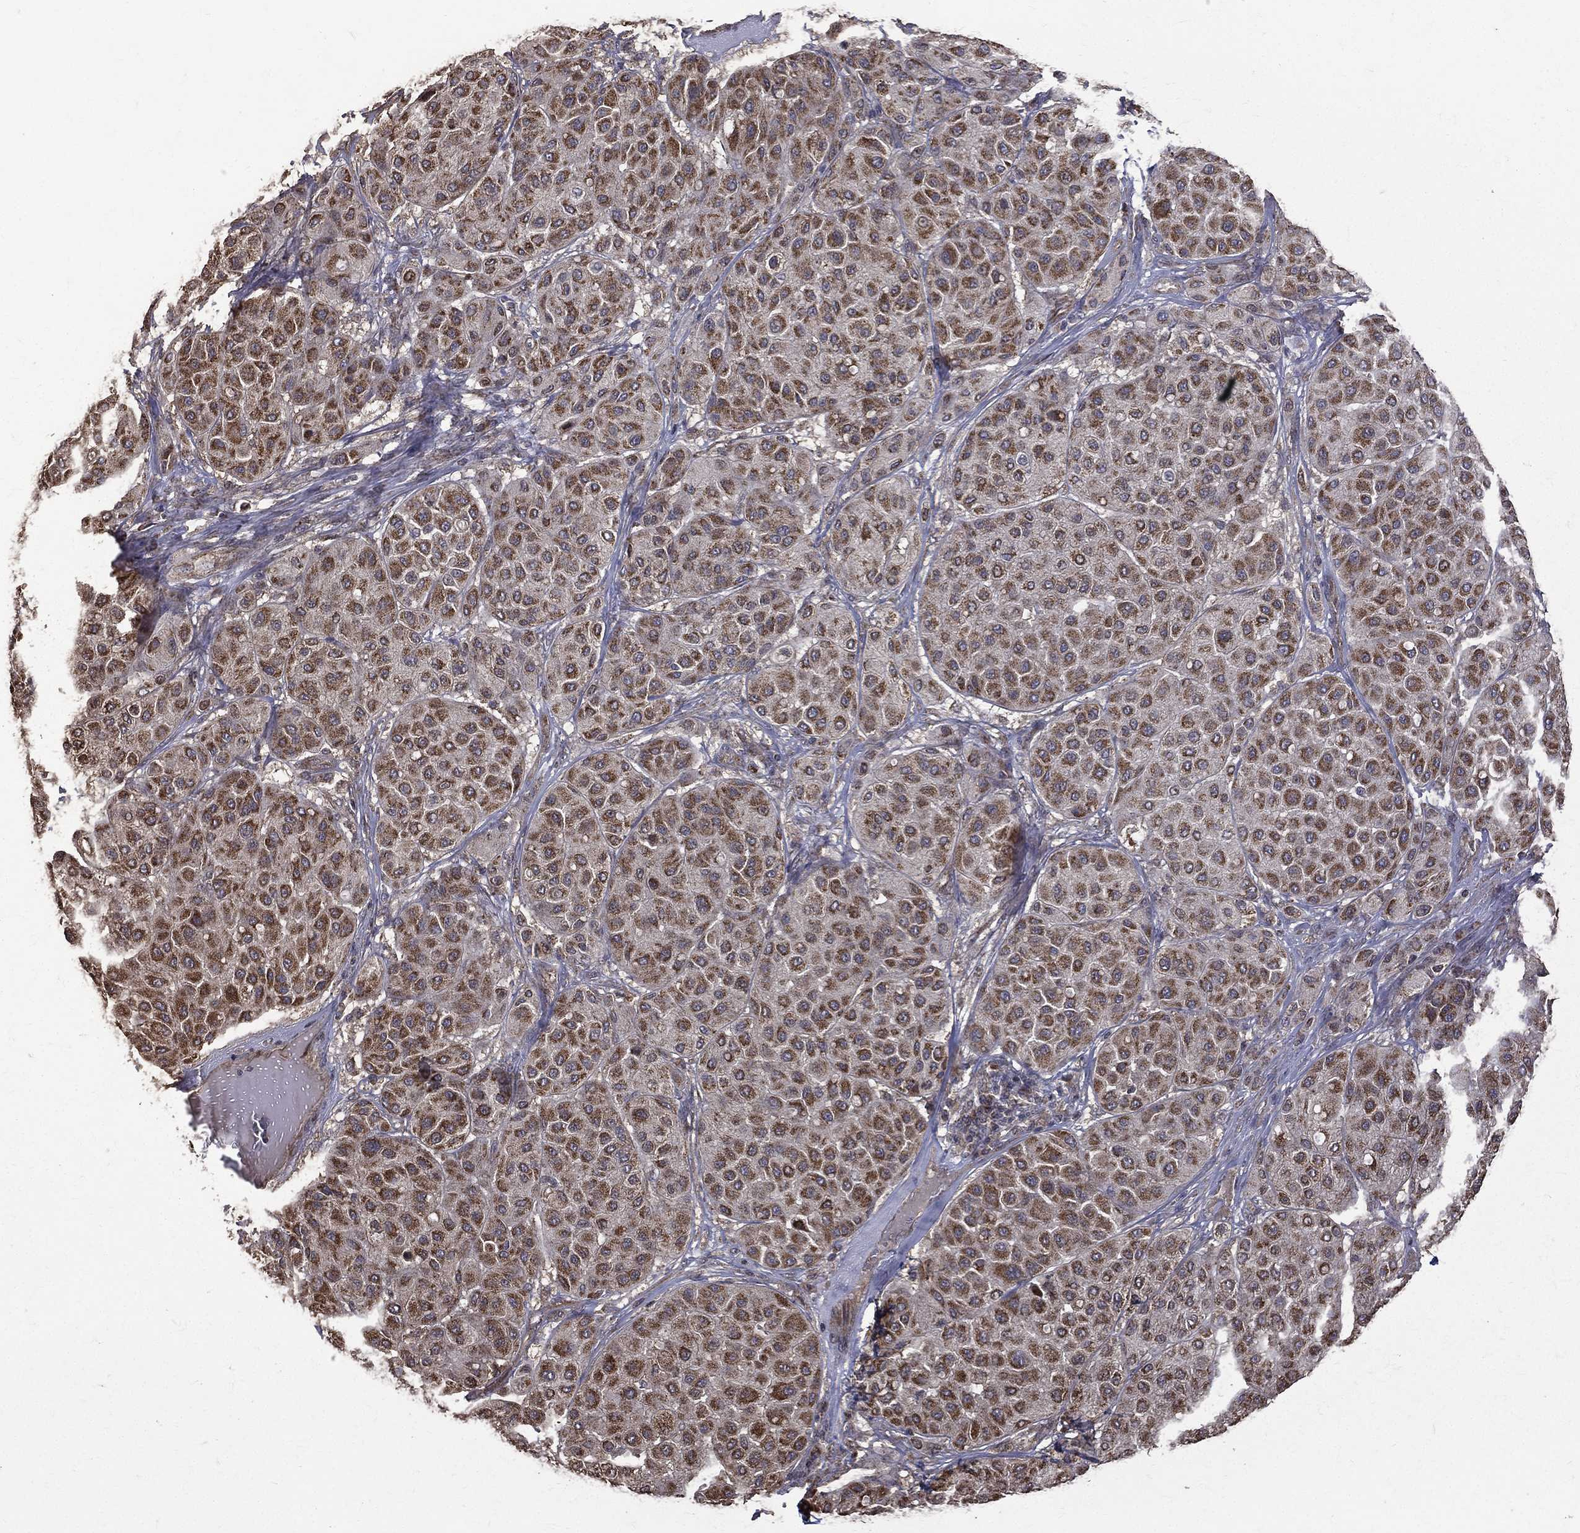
{"staining": {"intensity": "strong", "quantity": ">75%", "location": "cytoplasmic/membranous"}, "tissue": "melanoma", "cell_type": "Tumor cells", "image_type": "cancer", "snomed": [{"axis": "morphology", "description": "Malignant melanoma, Metastatic site"}, {"axis": "topography", "description": "Smooth muscle"}], "caption": "Protein expression analysis of melanoma displays strong cytoplasmic/membranous staining in about >75% of tumor cells. Nuclei are stained in blue.", "gene": "RPGR", "patient": {"sex": "male", "age": 41}}